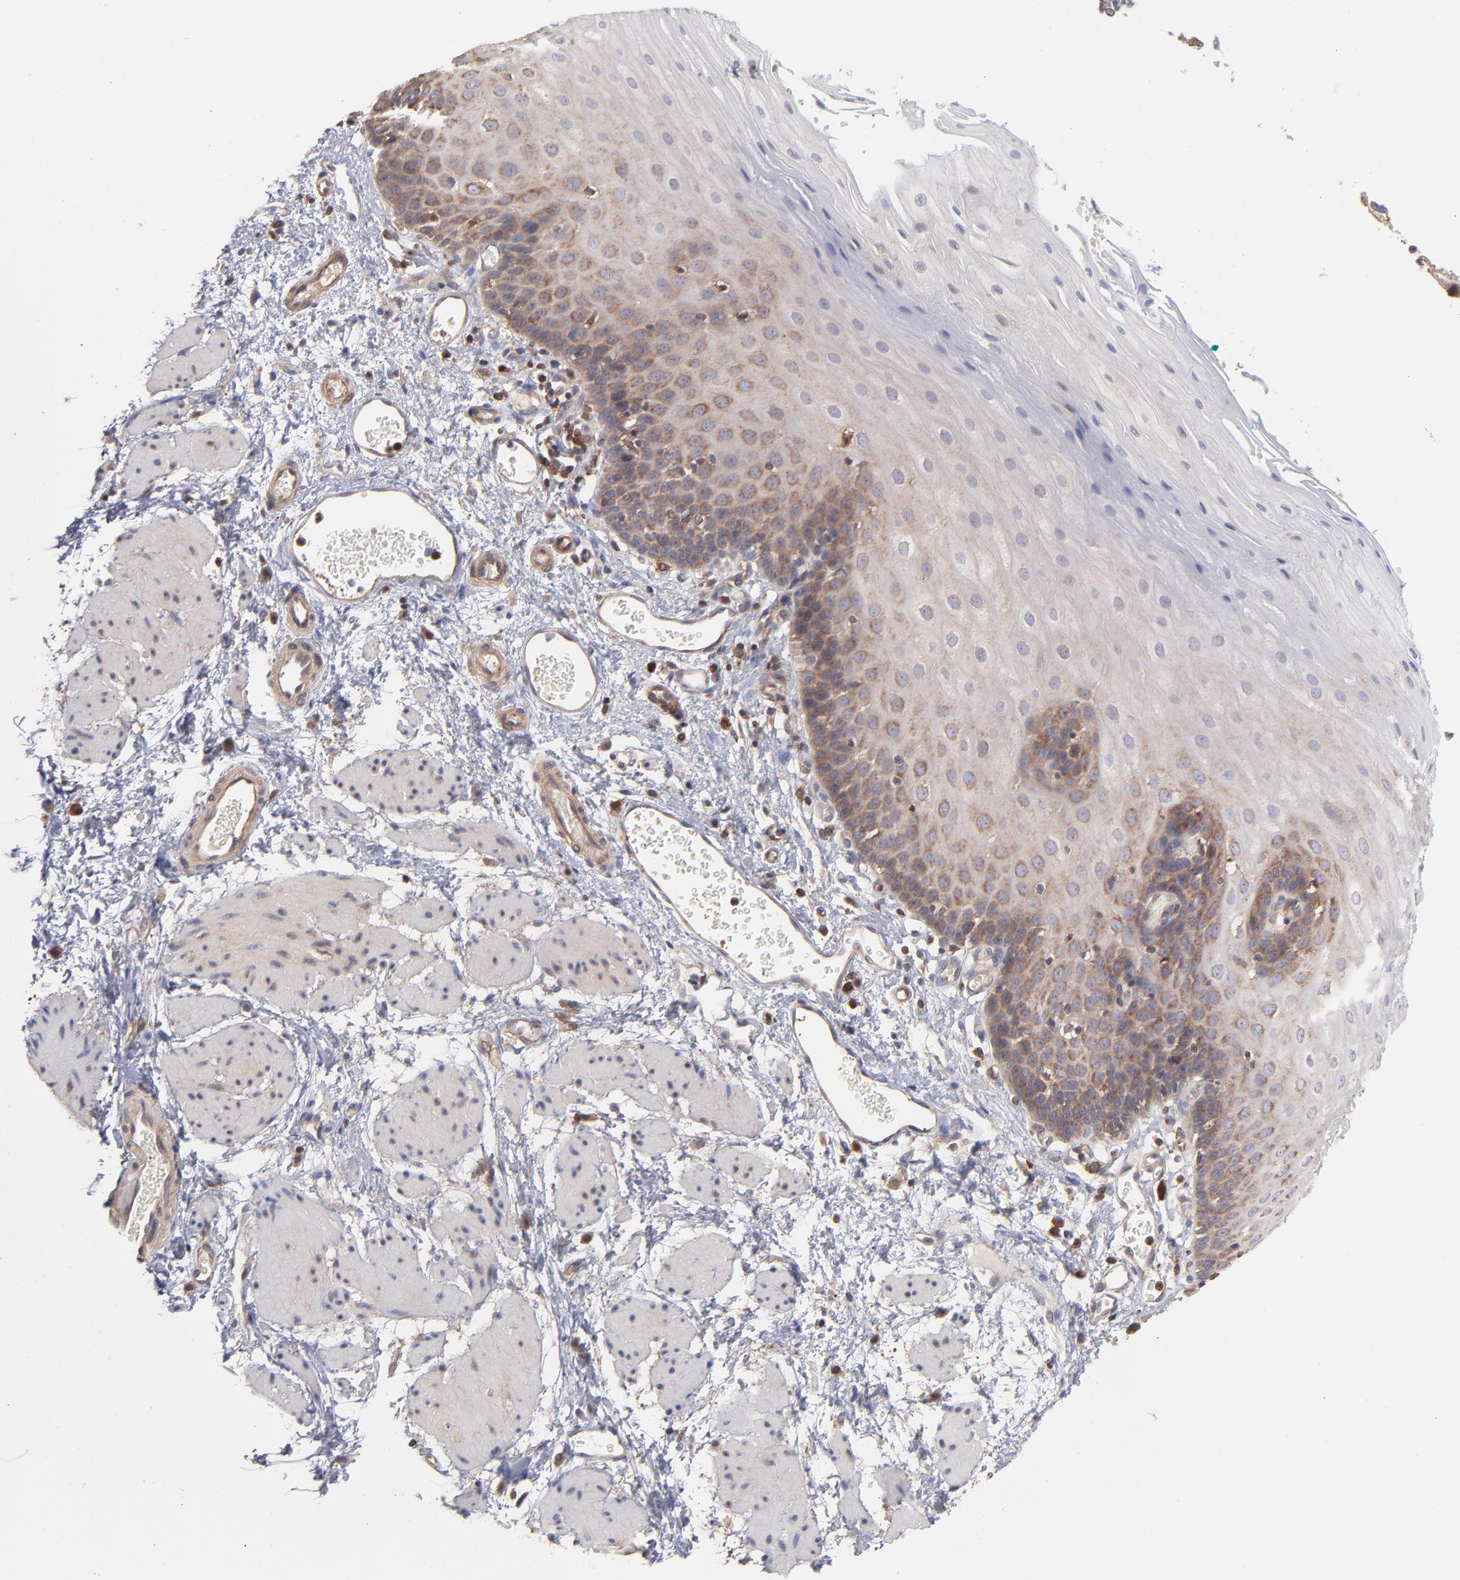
{"staining": {"intensity": "moderate", "quantity": "25%-75%", "location": "cytoplasmic/membranous"}, "tissue": "esophagus", "cell_type": "Squamous epithelial cells", "image_type": "normal", "snomed": [{"axis": "morphology", "description": "Normal tissue, NOS"}, {"axis": "topography", "description": "Esophagus"}], "caption": "A brown stain labels moderate cytoplasmic/membranous expression of a protein in squamous epithelial cells of normal esophagus.", "gene": "MAPRE1", "patient": {"sex": "male", "age": 69}}